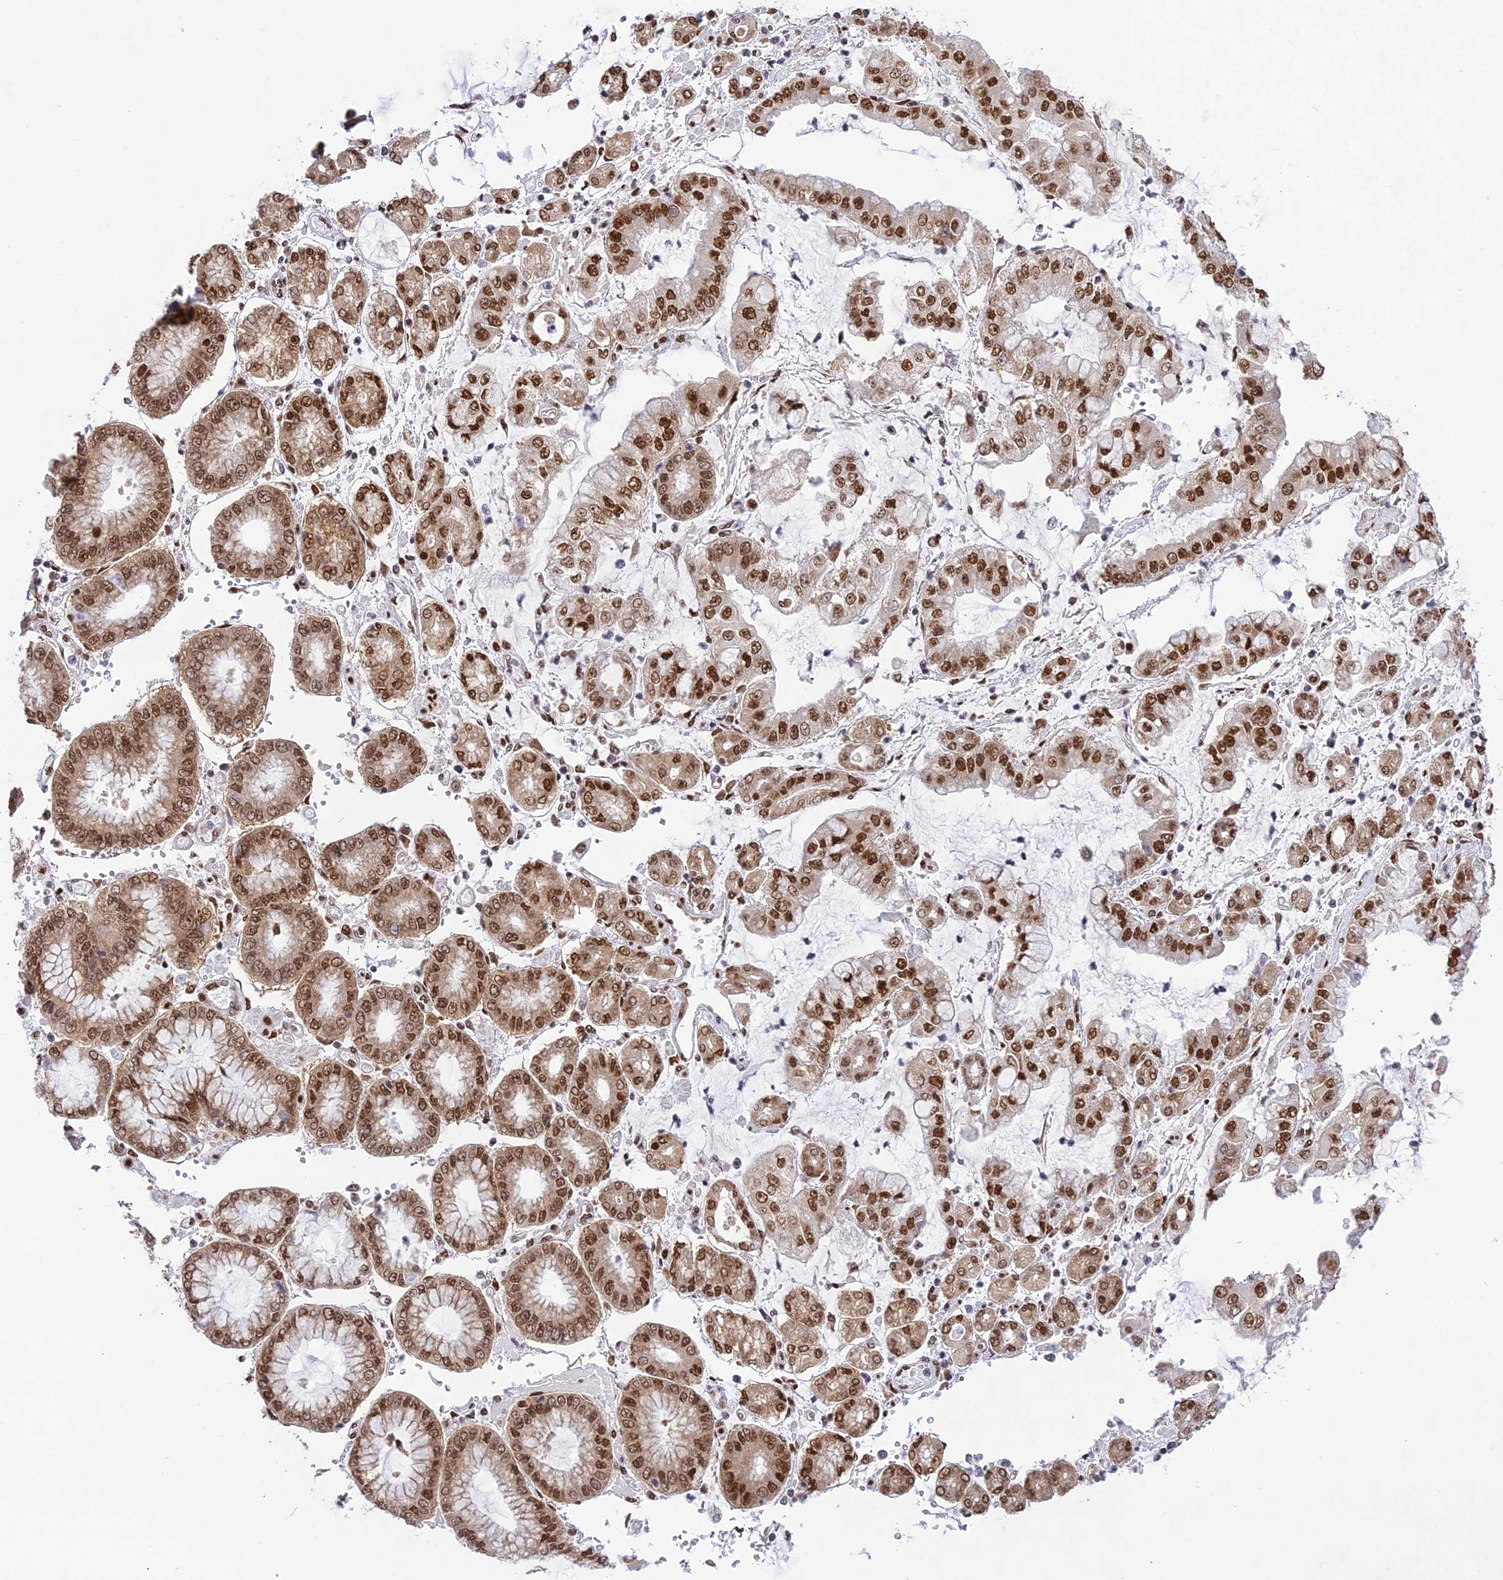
{"staining": {"intensity": "moderate", "quantity": ">75%", "location": "nuclear"}, "tissue": "stomach cancer", "cell_type": "Tumor cells", "image_type": "cancer", "snomed": [{"axis": "morphology", "description": "Adenocarcinoma, NOS"}, {"axis": "topography", "description": "Stomach"}], "caption": "Protein staining of stomach cancer tissue reveals moderate nuclear expression in approximately >75% of tumor cells. (DAB (3,3'-diaminobenzidine) IHC with brightfield microscopy, high magnification).", "gene": "DDX1", "patient": {"sex": "male", "age": 76}}